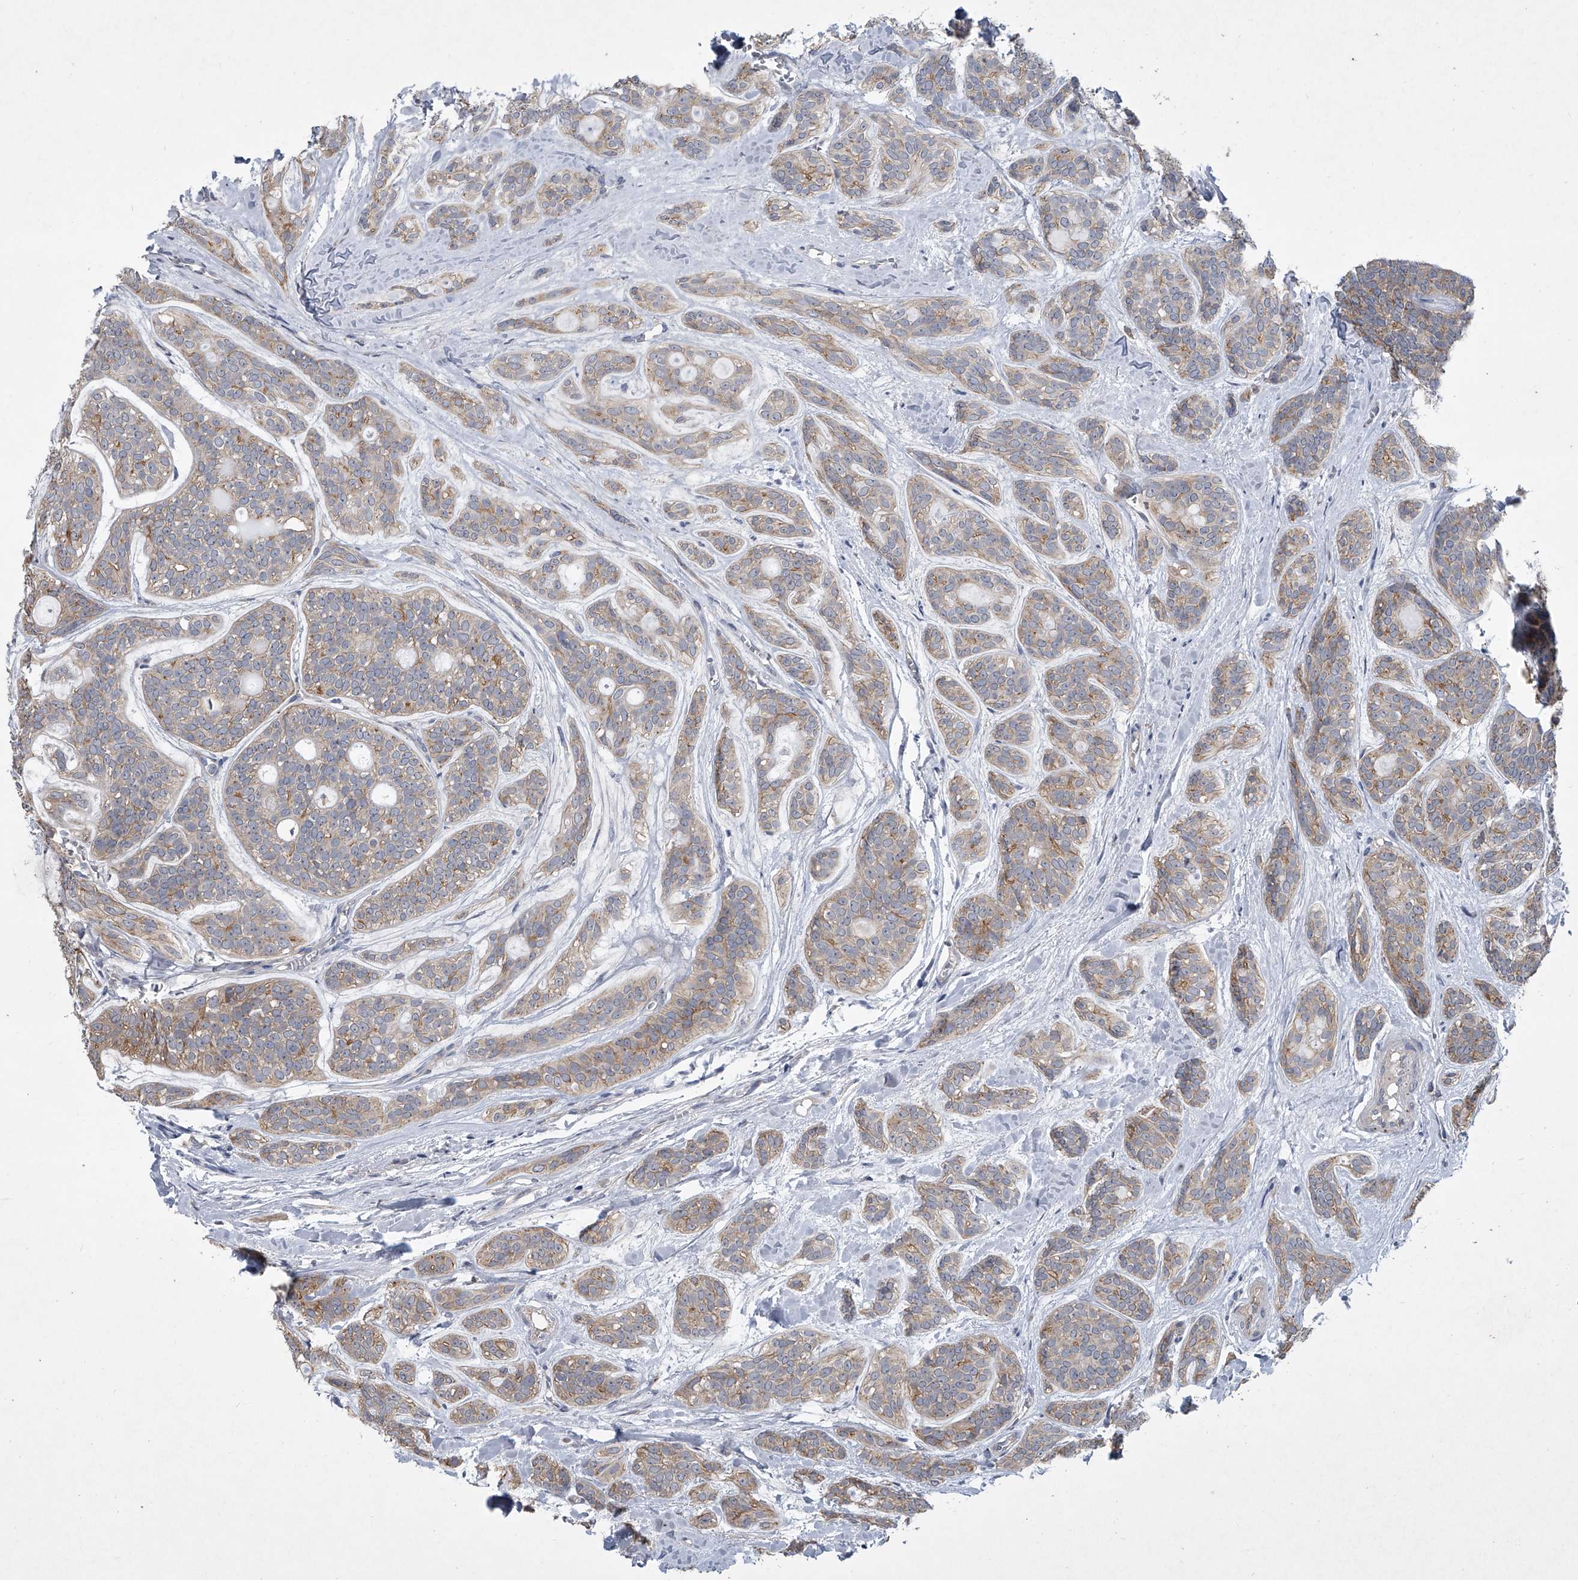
{"staining": {"intensity": "moderate", "quantity": "25%-75%", "location": "cytoplasmic/membranous"}, "tissue": "head and neck cancer", "cell_type": "Tumor cells", "image_type": "cancer", "snomed": [{"axis": "morphology", "description": "Adenocarcinoma, NOS"}, {"axis": "topography", "description": "Head-Neck"}], "caption": "Brown immunohistochemical staining in head and neck adenocarcinoma shows moderate cytoplasmic/membranous expression in approximately 25%-75% of tumor cells. The staining was performed using DAB to visualize the protein expression in brown, while the nuclei were stained in blue with hematoxylin (Magnification: 20x).", "gene": "DOCK9", "patient": {"sex": "male", "age": 66}}